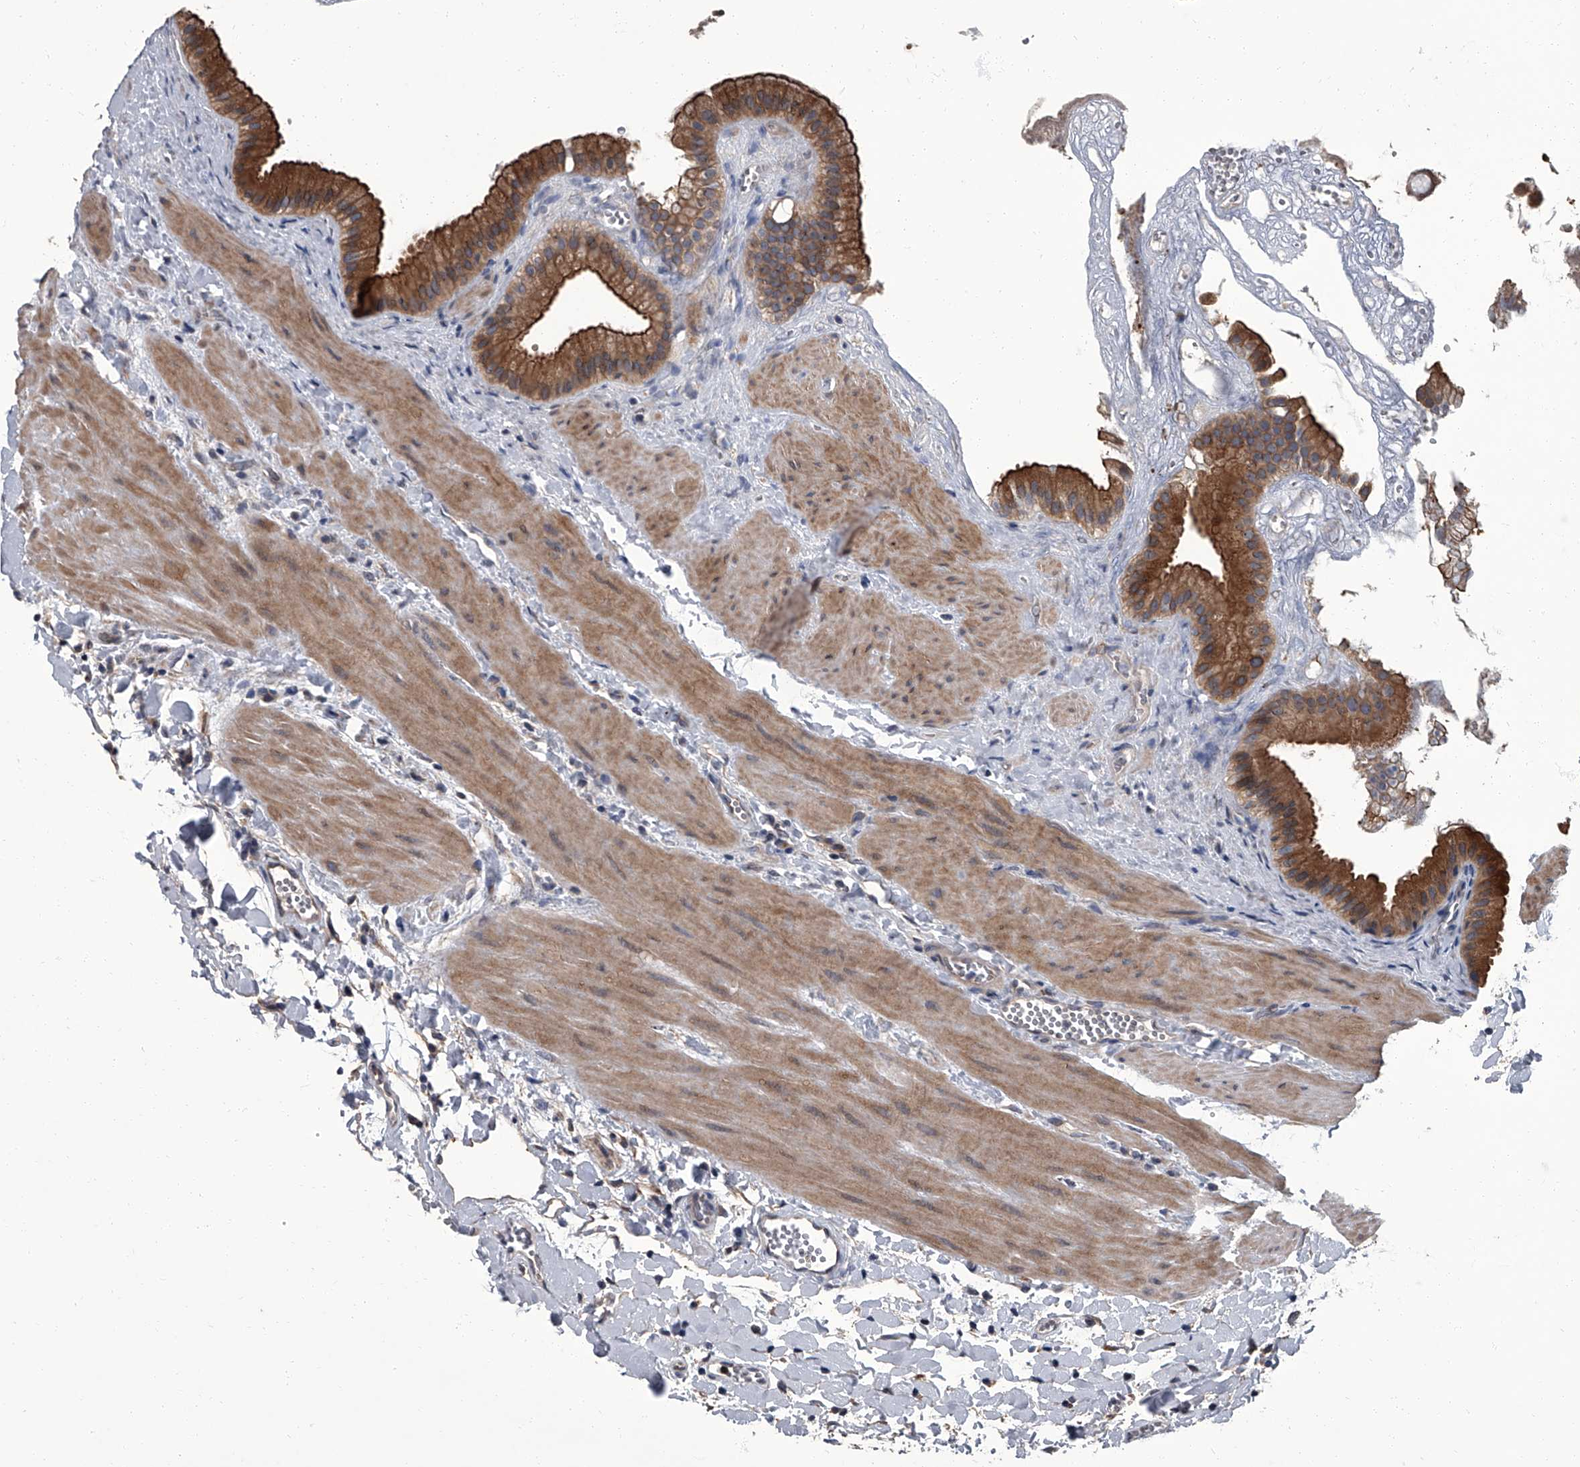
{"staining": {"intensity": "strong", "quantity": ">75%", "location": "cytoplasmic/membranous"}, "tissue": "gallbladder", "cell_type": "Glandular cells", "image_type": "normal", "snomed": [{"axis": "morphology", "description": "Normal tissue, NOS"}, {"axis": "topography", "description": "Gallbladder"}], "caption": "An immunohistochemistry (IHC) micrograph of normal tissue is shown. Protein staining in brown labels strong cytoplasmic/membranous positivity in gallbladder within glandular cells.", "gene": "SIRT4", "patient": {"sex": "male", "age": 55}}